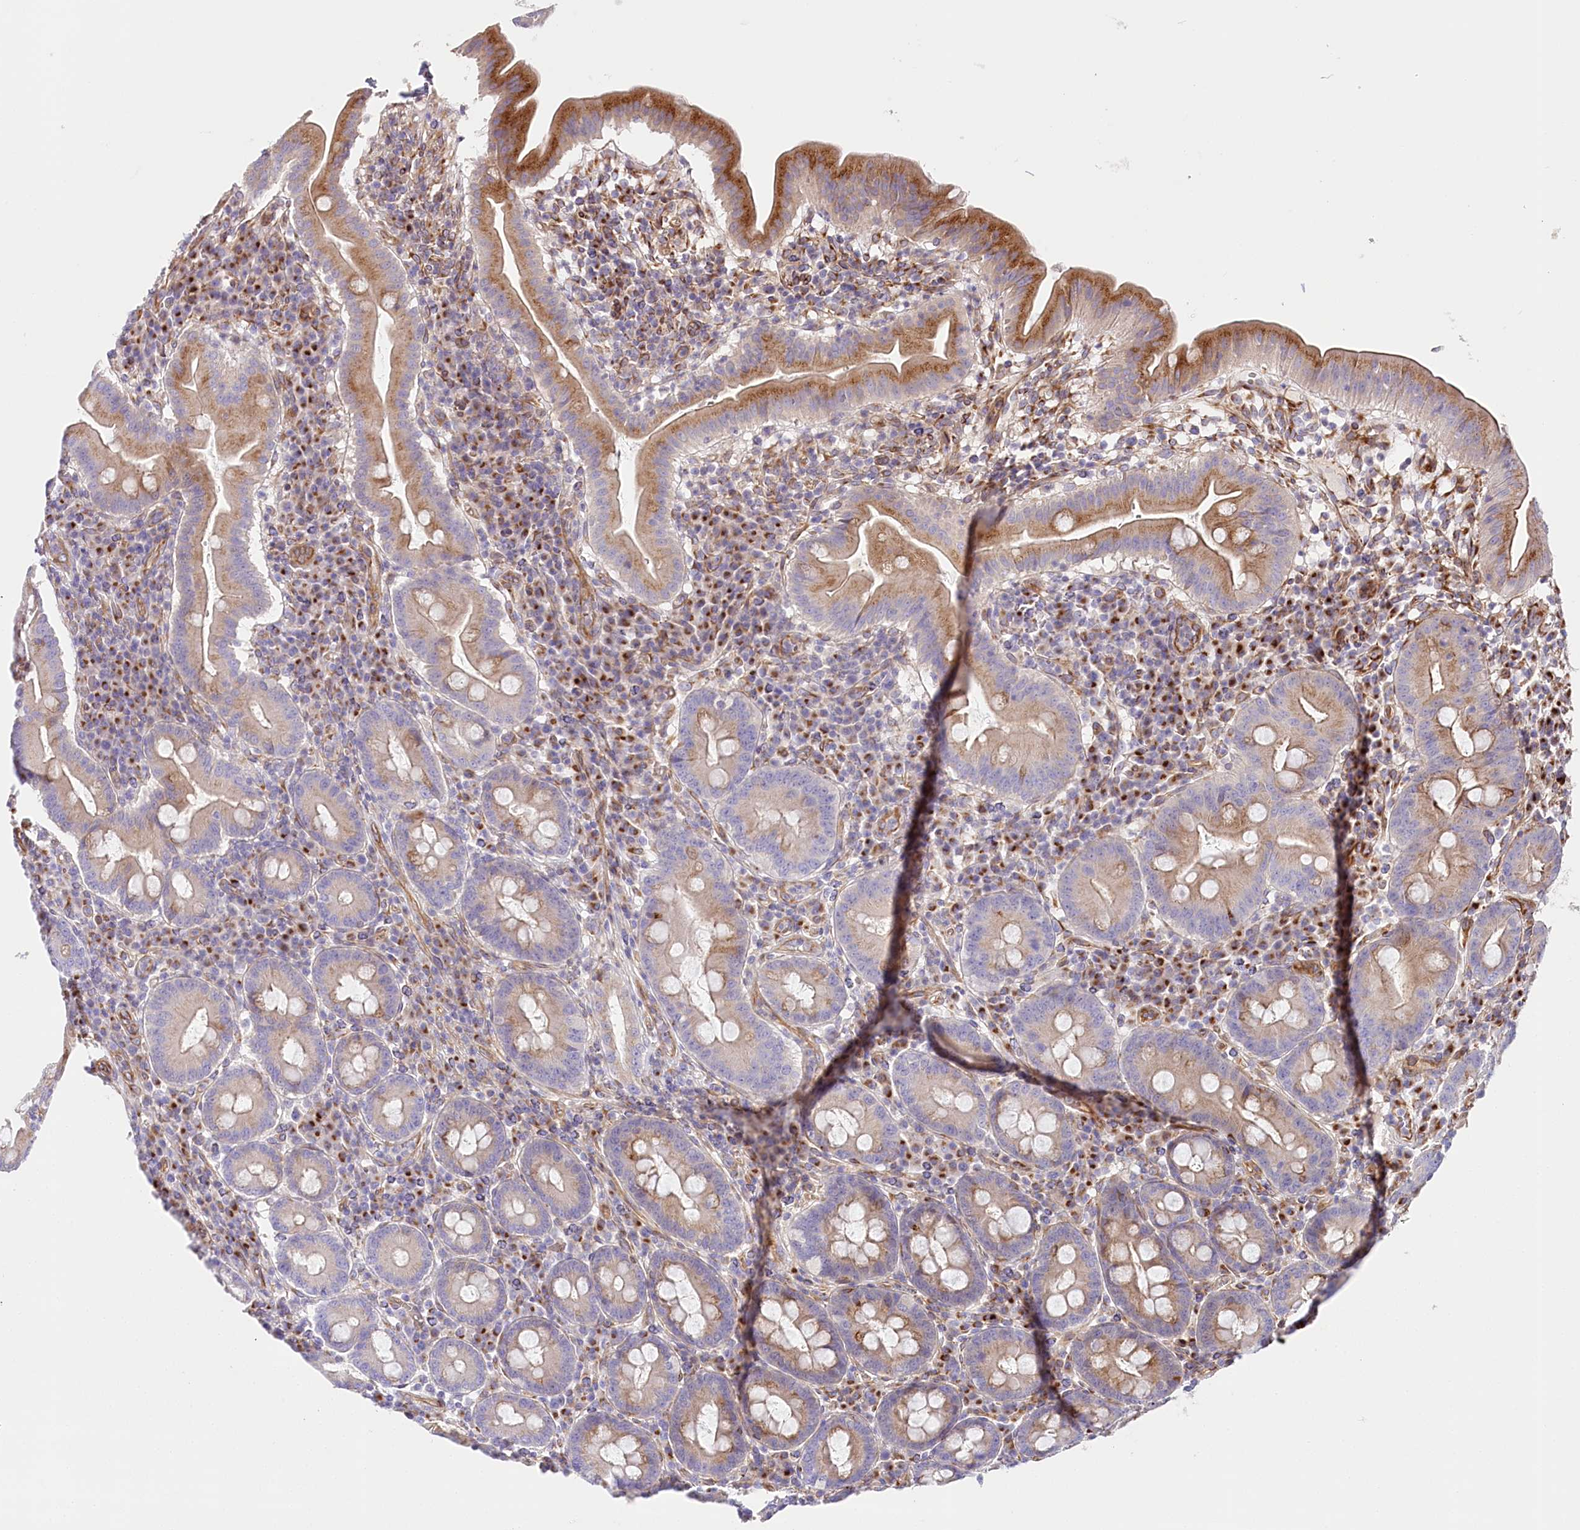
{"staining": {"intensity": "moderate", "quantity": ">75%", "location": "cytoplasmic/membranous"}, "tissue": "duodenum", "cell_type": "Glandular cells", "image_type": "normal", "snomed": [{"axis": "morphology", "description": "Normal tissue, NOS"}, {"axis": "topography", "description": "Duodenum"}], "caption": "DAB immunohistochemical staining of normal duodenum exhibits moderate cytoplasmic/membranous protein staining in about >75% of glandular cells. (Stains: DAB in brown, nuclei in blue, Microscopy: brightfield microscopy at high magnification).", "gene": "ABRAXAS2", "patient": {"sex": "male", "age": 50}}